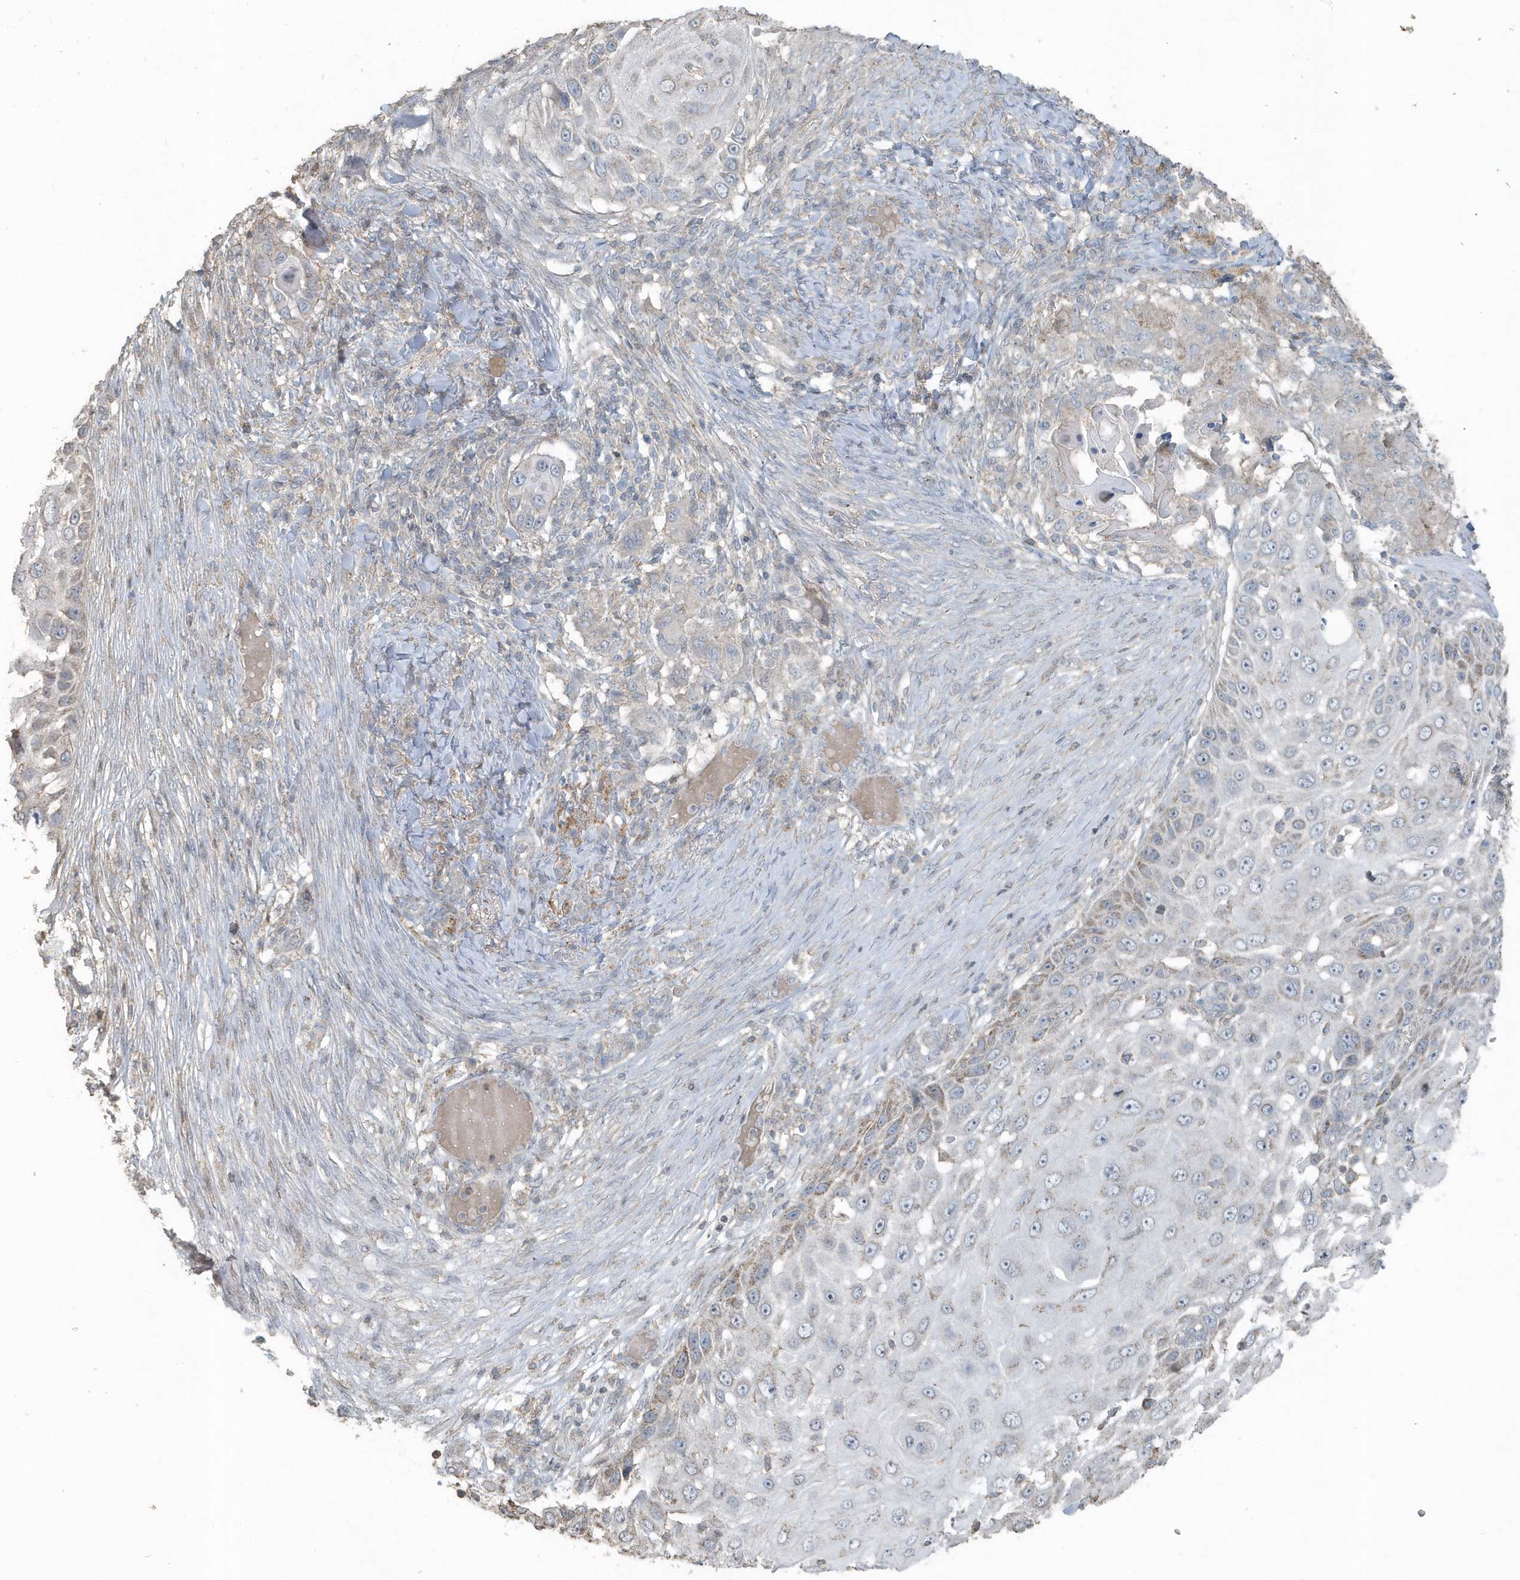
{"staining": {"intensity": "negative", "quantity": "none", "location": "none"}, "tissue": "skin cancer", "cell_type": "Tumor cells", "image_type": "cancer", "snomed": [{"axis": "morphology", "description": "Squamous cell carcinoma, NOS"}, {"axis": "topography", "description": "Skin"}], "caption": "Human skin cancer stained for a protein using immunohistochemistry (IHC) exhibits no staining in tumor cells.", "gene": "ACTC1", "patient": {"sex": "female", "age": 44}}